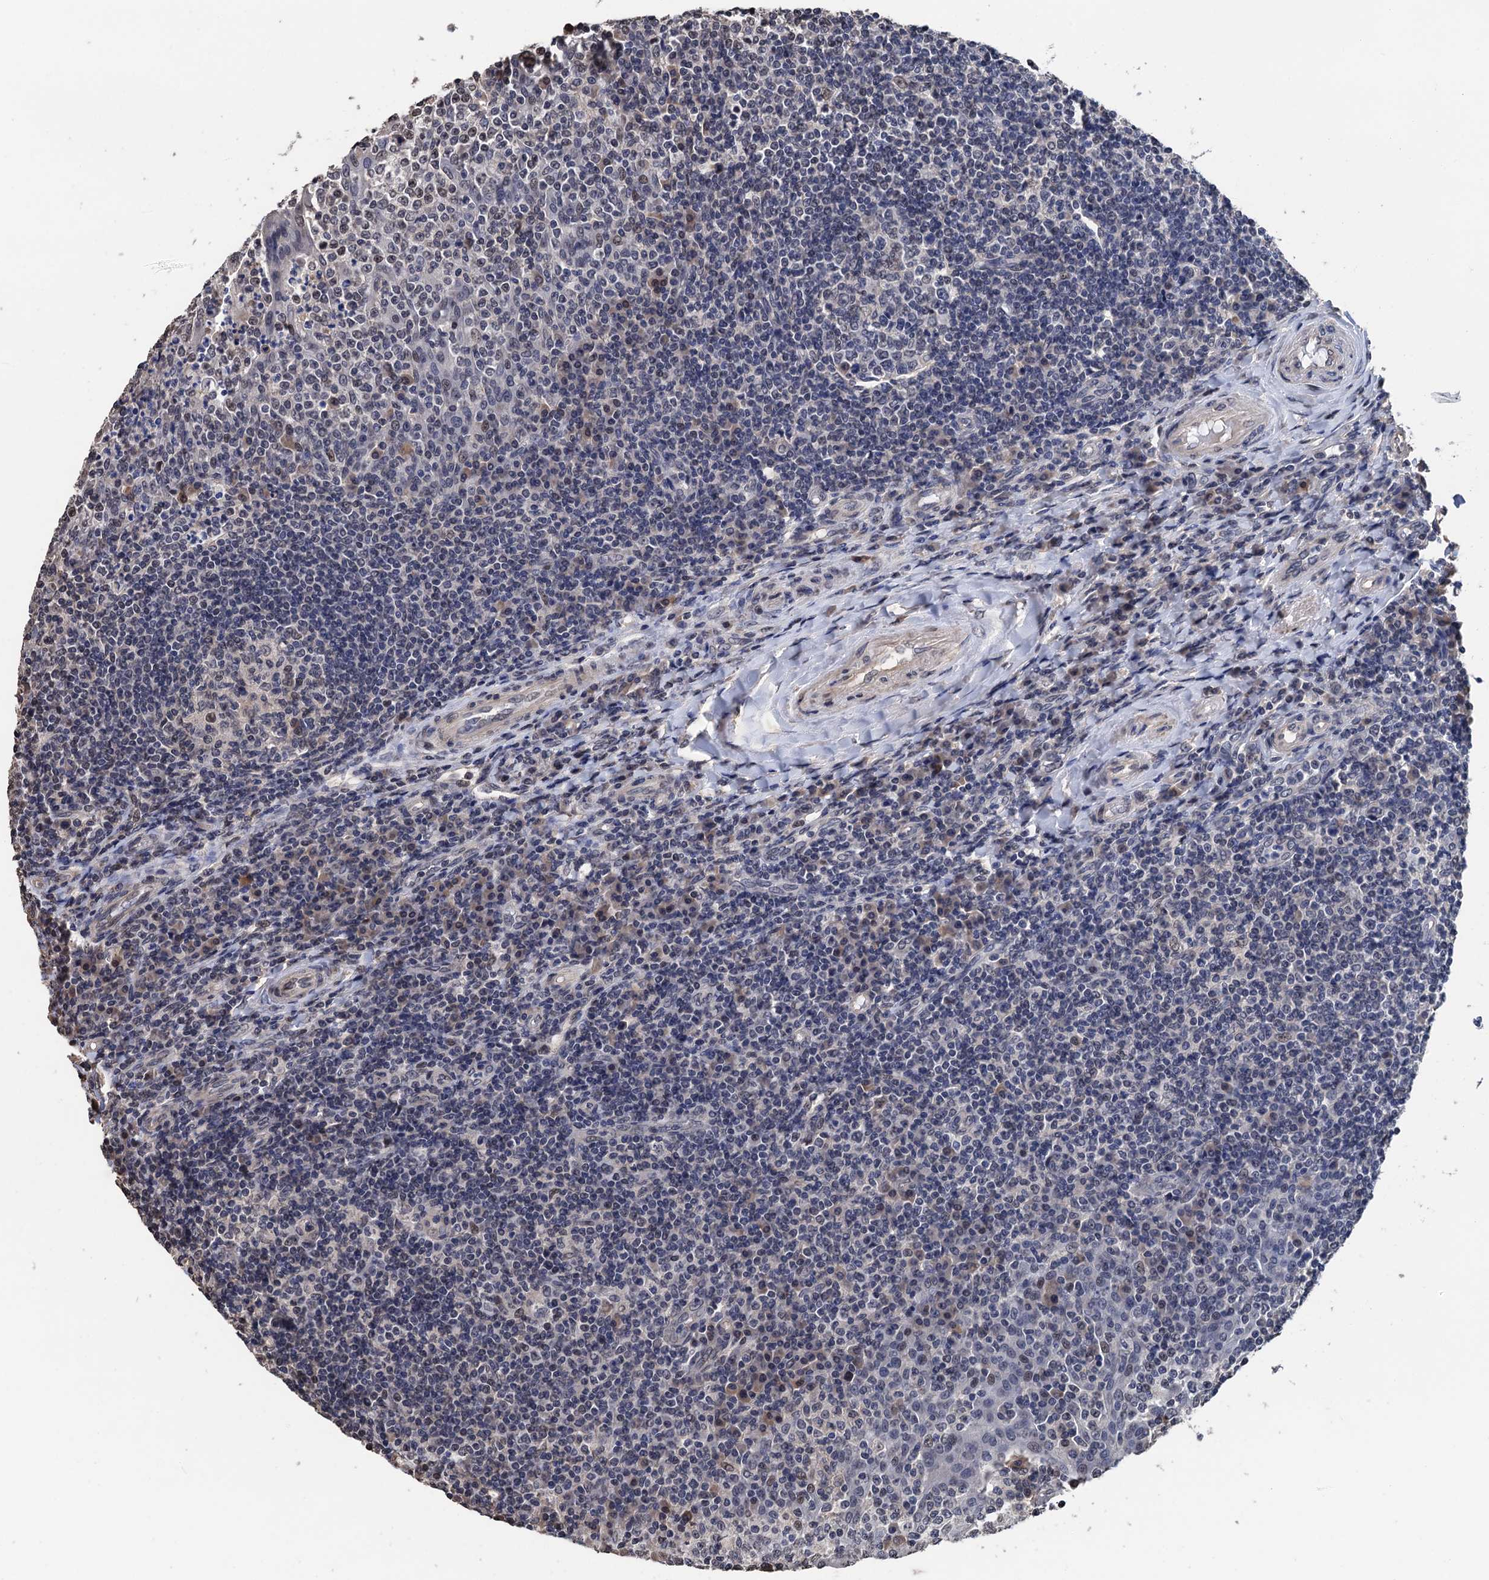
{"staining": {"intensity": "weak", "quantity": "<25%", "location": "nuclear"}, "tissue": "tonsil", "cell_type": "Germinal center cells", "image_type": "normal", "snomed": [{"axis": "morphology", "description": "Normal tissue, NOS"}, {"axis": "topography", "description": "Tonsil"}], "caption": "Immunohistochemistry histopathology image of benign tonsil stained for a protein (brown), which displays no expression in germinal center cells. (Brightfield microscopy of DAB (3,3'-diaminobenzidine) IHC at high magnification).", "gene": "ART5", "patient": {"sex": "female", "age": 19}}